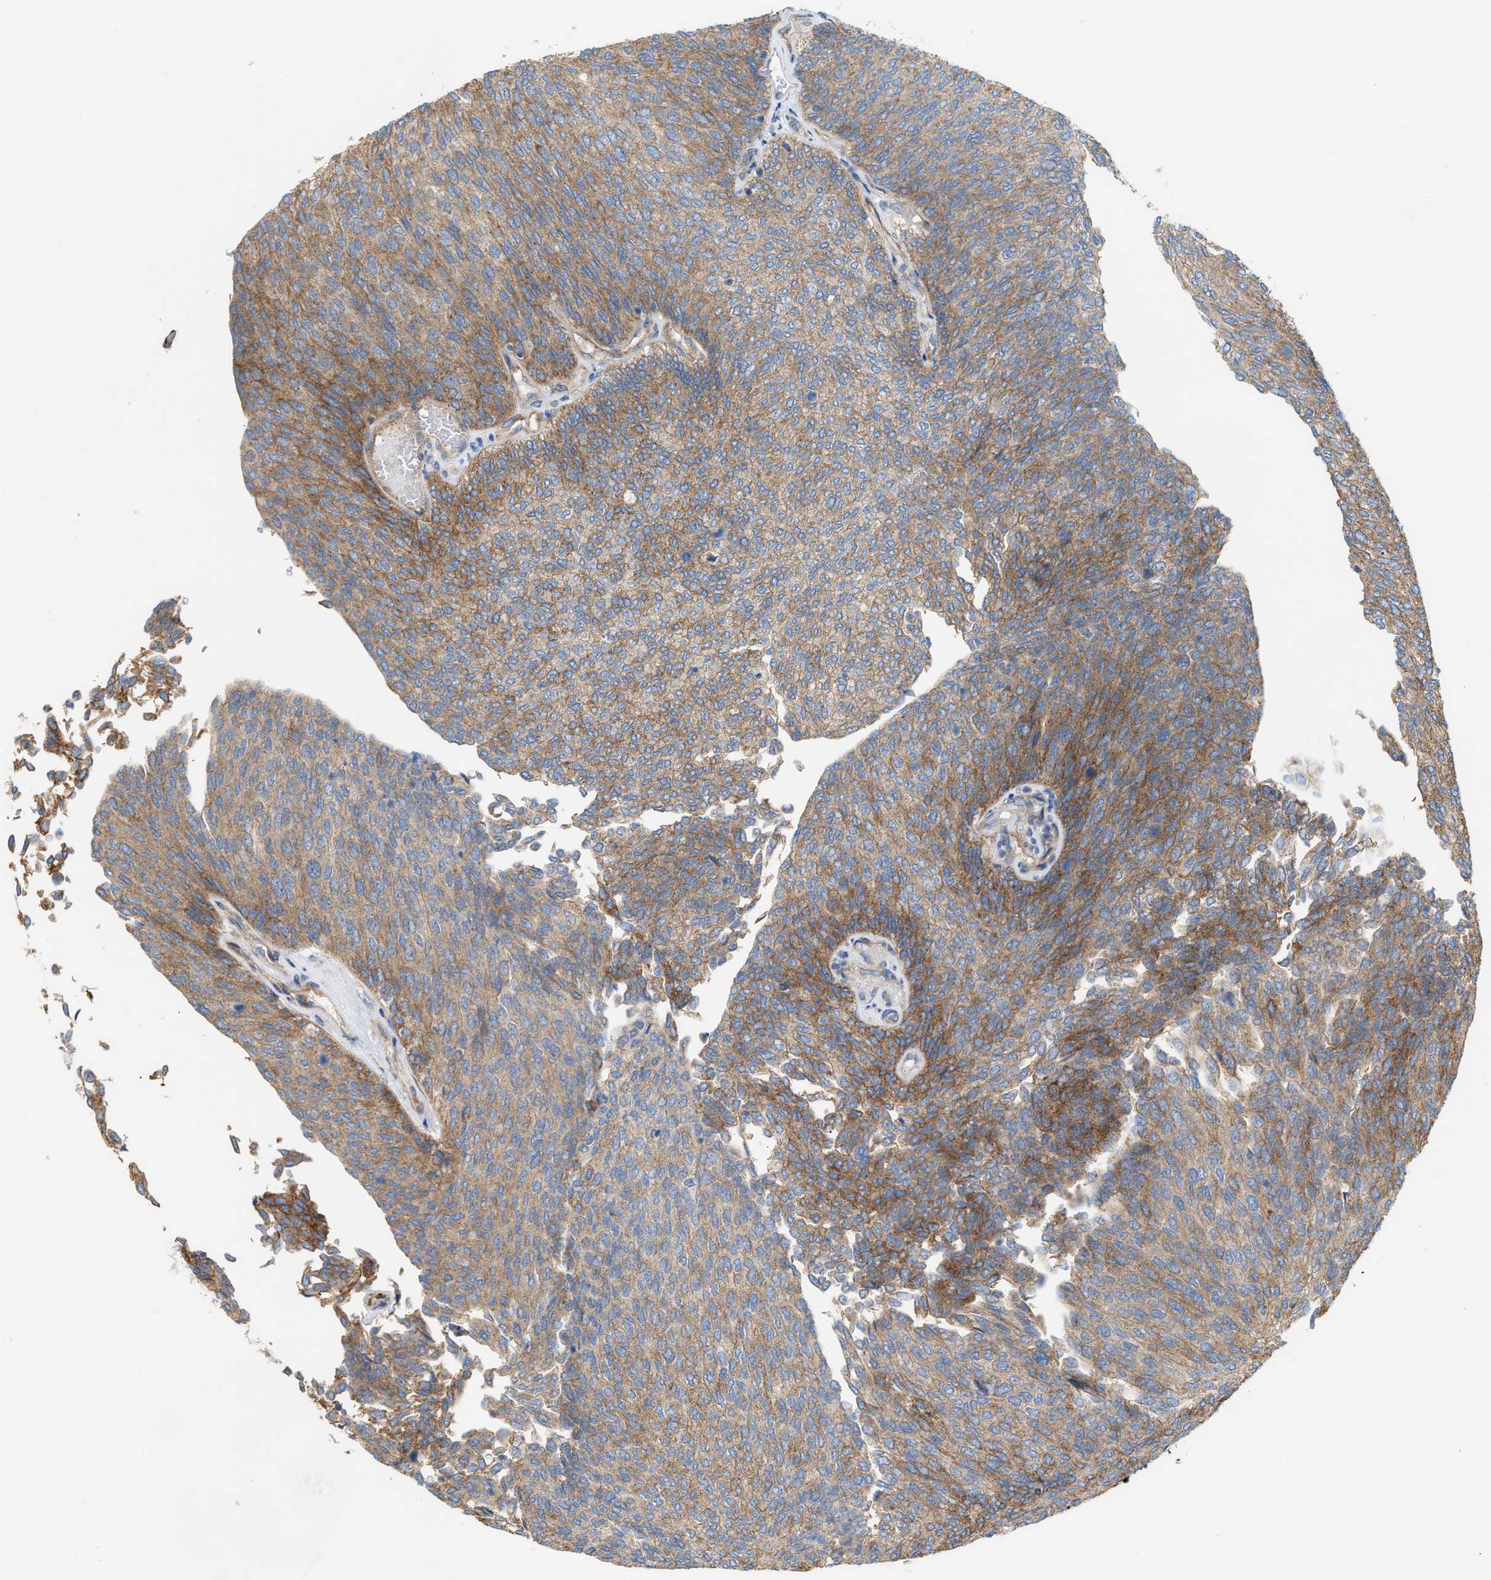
{"staining": {"intensity": "moderate", "quantity": ">75%", "location": "cytoplasmic/membranous"}, "tissue": "urothelial cancer", "cell_type": "Tumor cells", "image_type": "cancer", "snomed": [{"axis": "morphology", "description": "Urothelial carcinoma, Low grade"}, {"axis": "topography", "description": "Urinary bladder"}], "caption": "Urothelial cancer tissue exhibits moderate cytoplasmic/membranous staining in approximately >75% of tumor cells", "gene": "OXSM", "patient": {"sex": "female", "age": 79}}